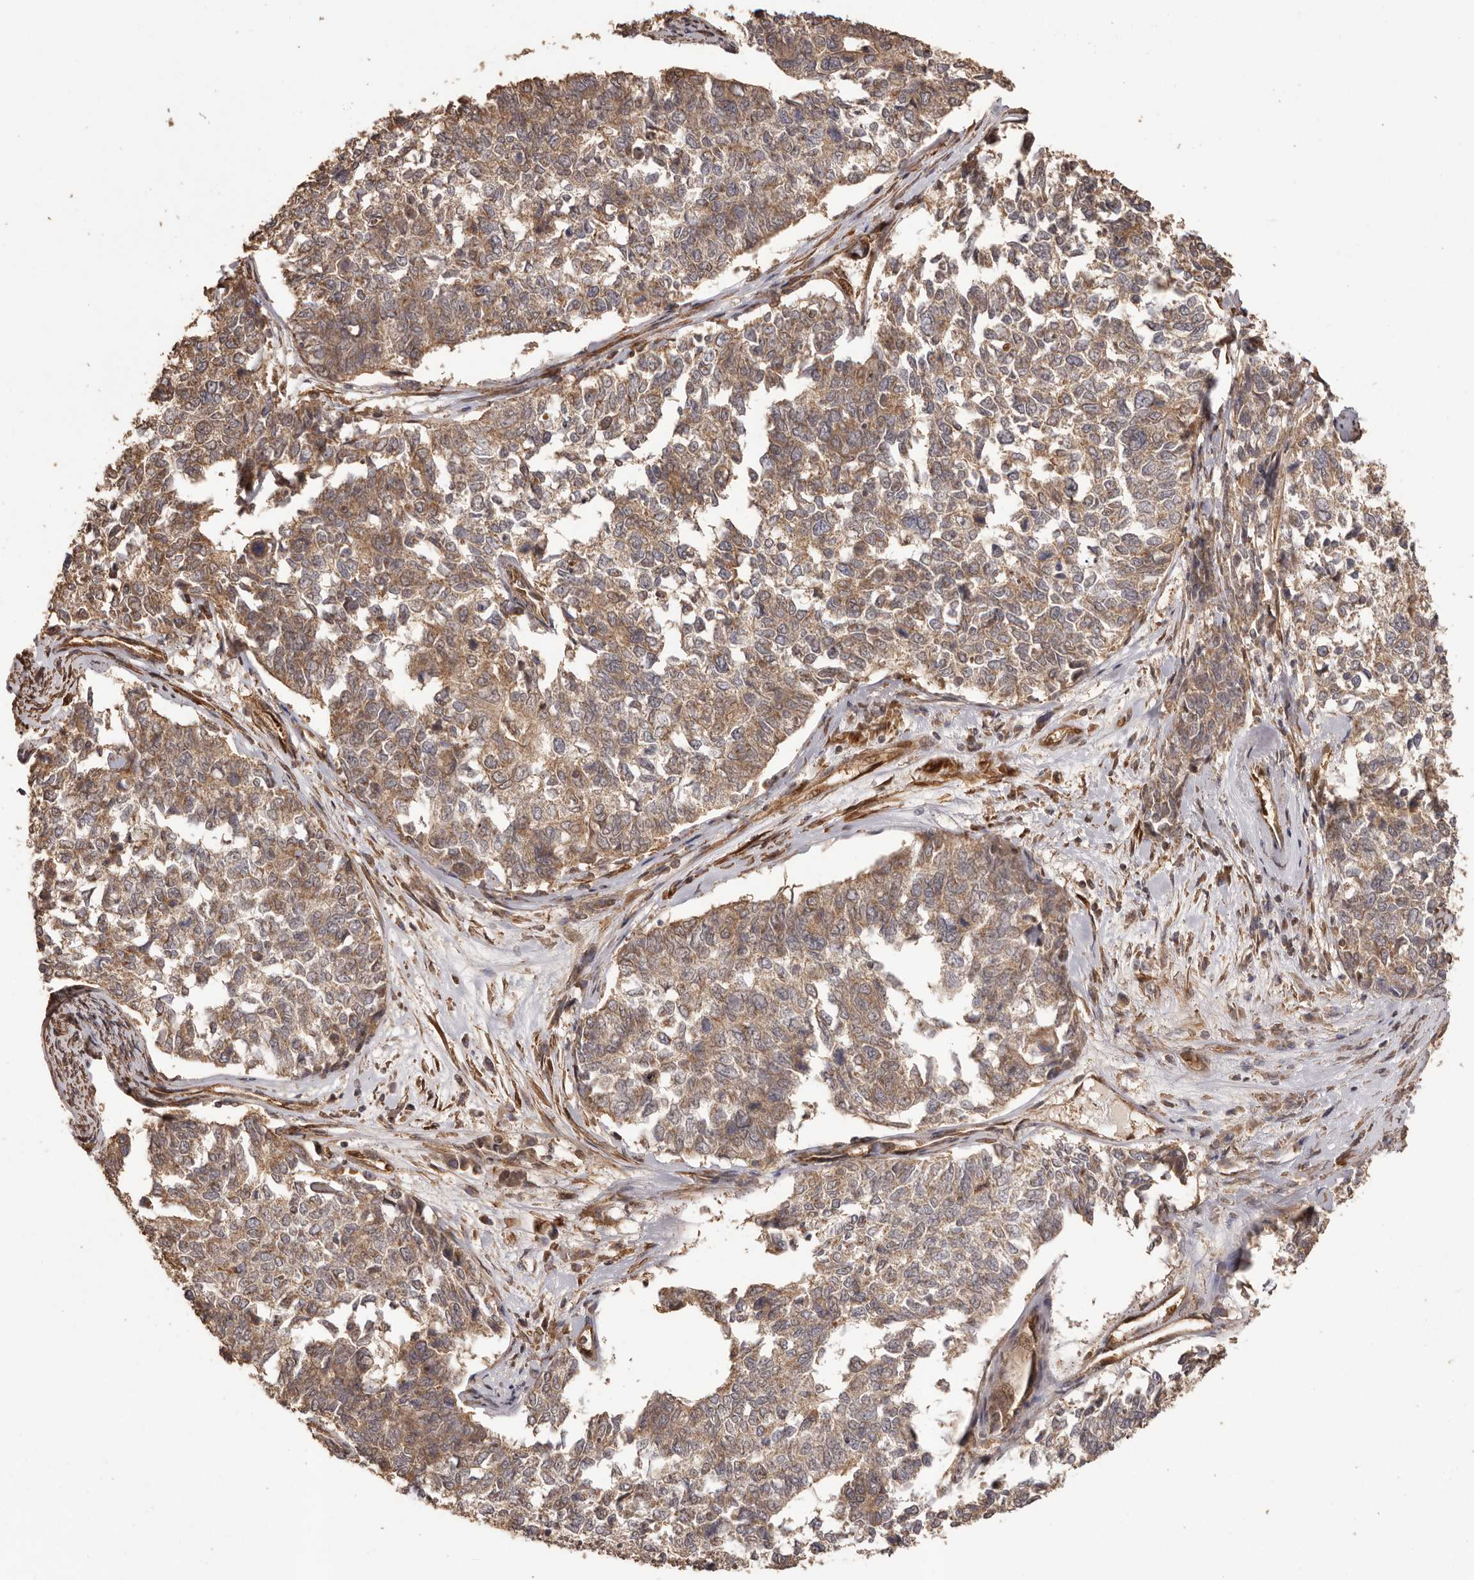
{"staining": {"intensity": "moderate", "quantity": ">75%", "location": "cytoplasmic/membranous"}, "tissue": "cervical cancer", "cell_type": "Tumor cells", "image_type": "cancer", "snomed": [{"axis": "morphology", "description": "Squamous cell carcinoma, NOS"}, {"axis": "topography", "description": "Cervix"}], "caption": "Human cervical cancer stained with a brown dye displays moderate cytoplasmic/membranous positive positivity in approximately >75% of tumor cells.", "gene": "UBR2", "patient": {"sex": "female", "age": 63}}